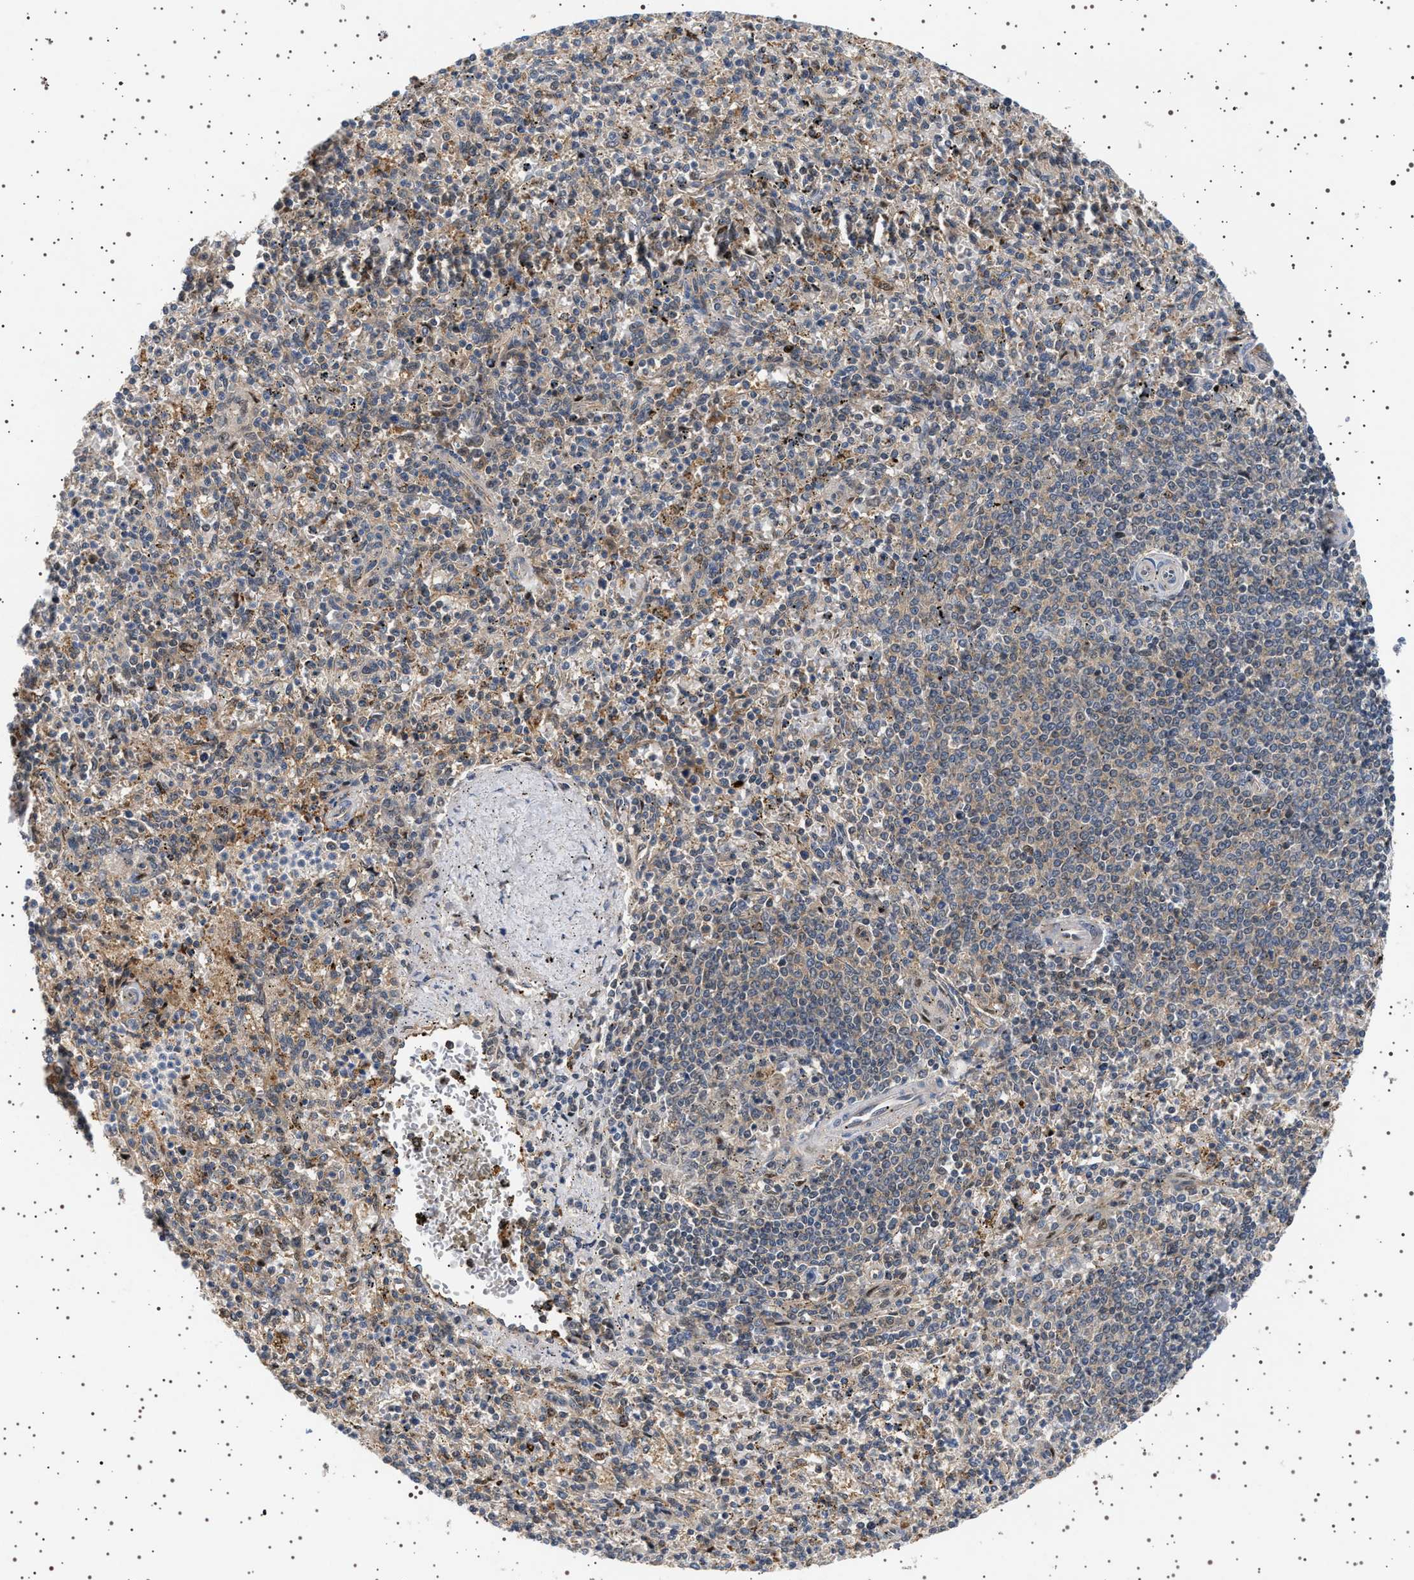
{"staining": {"intensity": "moderate", "quantity": "<25%", "location": "cytoplasmic/membranous"}, "tissue": "spleen", "cell_type": "Cells in red pulp", "image_type": "normal", "snomed": [{"axis": "morphology", "description": "Normal tissue, NOS"}, {"axis": "topography", "description": "Spleen"}], "caption": "Protein expression analysis of unremarkable spleen exhibits moderate cytoplasmic/membranous expression in about <25% of cells in red pulp. Nuclei are stained in blue.", "gene": "FICD", "patient": {"sex": "male", "age": 72}}